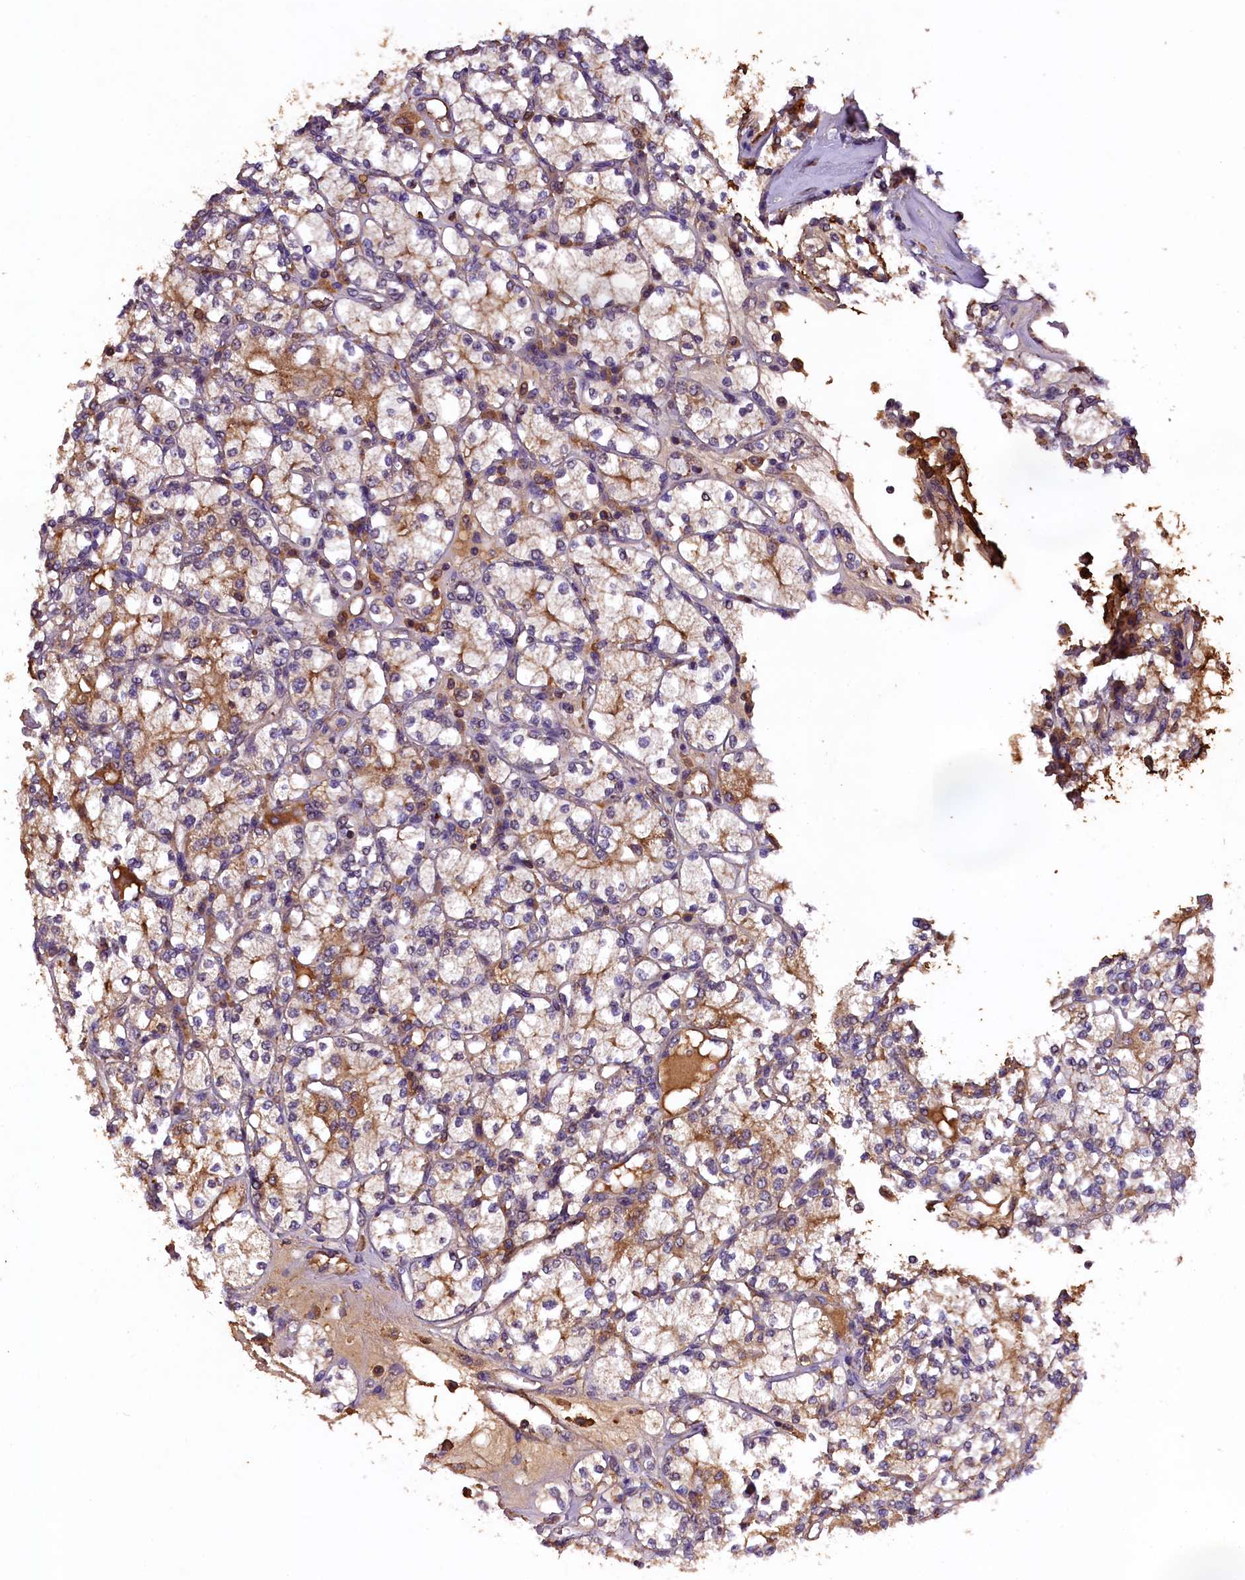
{"staining": {"intensity": "moderate", "quantity": "25%-75%", "location": "cytoplasmic/membranous"}, "tissue": "renal cancer", "cell_type": "Tumor cells", "image_type": "cancer", "snomed": [{"axis": "morphology", "description": "Adenocarcinoma, NOS"}, {"axis": "topography", "description": "Kidney"}], "caption": "Human adenocarcinoma (renal) stained for a protein (brown) reveals moderate cytoplasmic/membranous positive expression in about 25%-75% of tumor cells.", "gene": "PLXNB1", "patient": {"sex": "male", "age": 77}}